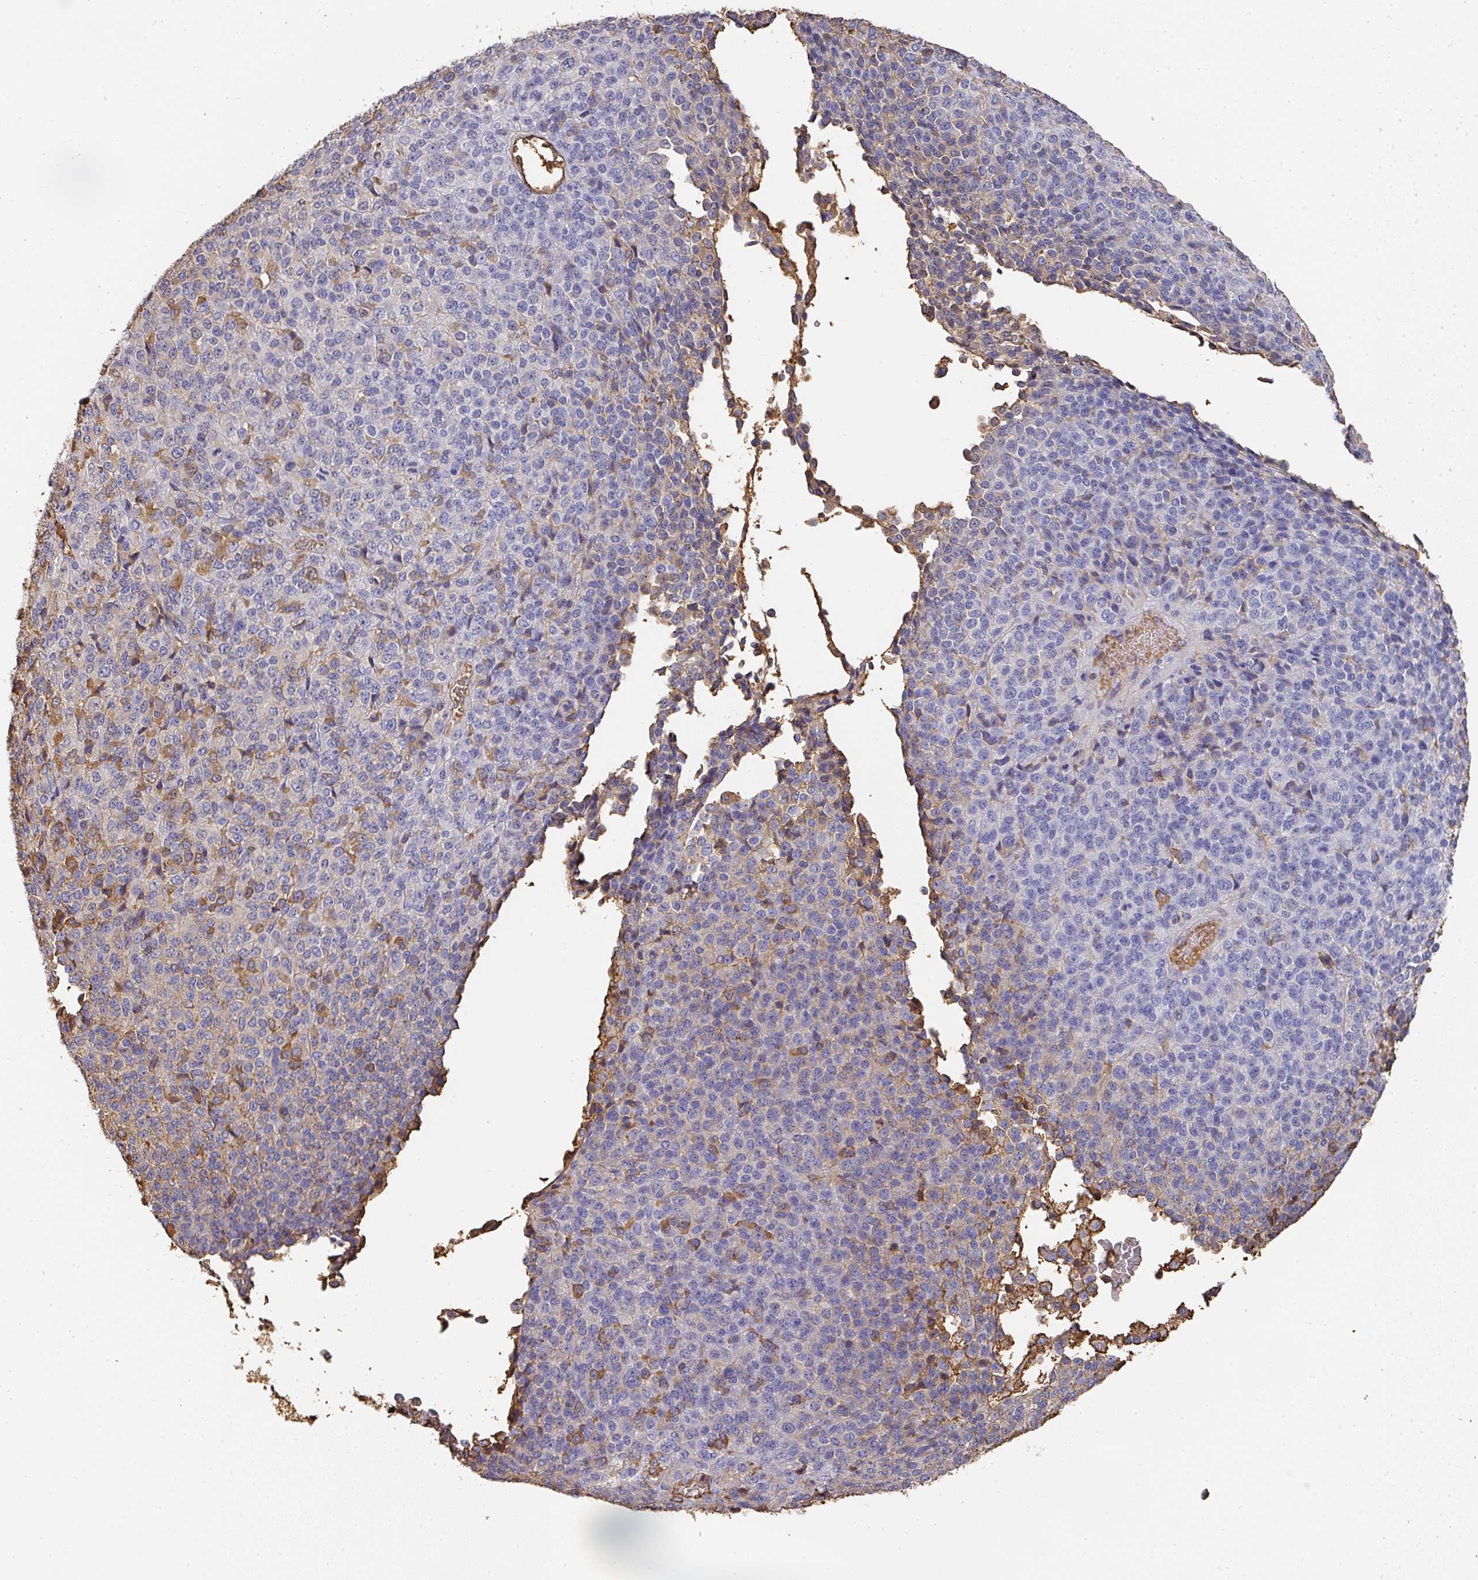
{"staining": {"intensity": "moderate", "quantity": "<25%", "location": "cytoplasmic/membranous"}, "tissue": "melanoma", "cell_type": "Tumor cells", "image_type": "cancer", "snomed": [{"axis": "morphology", "description": "Malignant melanoma, Metastatic site"}, {"axis": "topography", "description": "Brain"}], "caption": "Immunohistochemical staining of human malignant melanoma (metastatic site) exhibits moderate cytoplasmic/membranous protein expression in about <25% of tumor cells.", "gene": "ALB", "patient": {"sex": "female", "age": 56}}